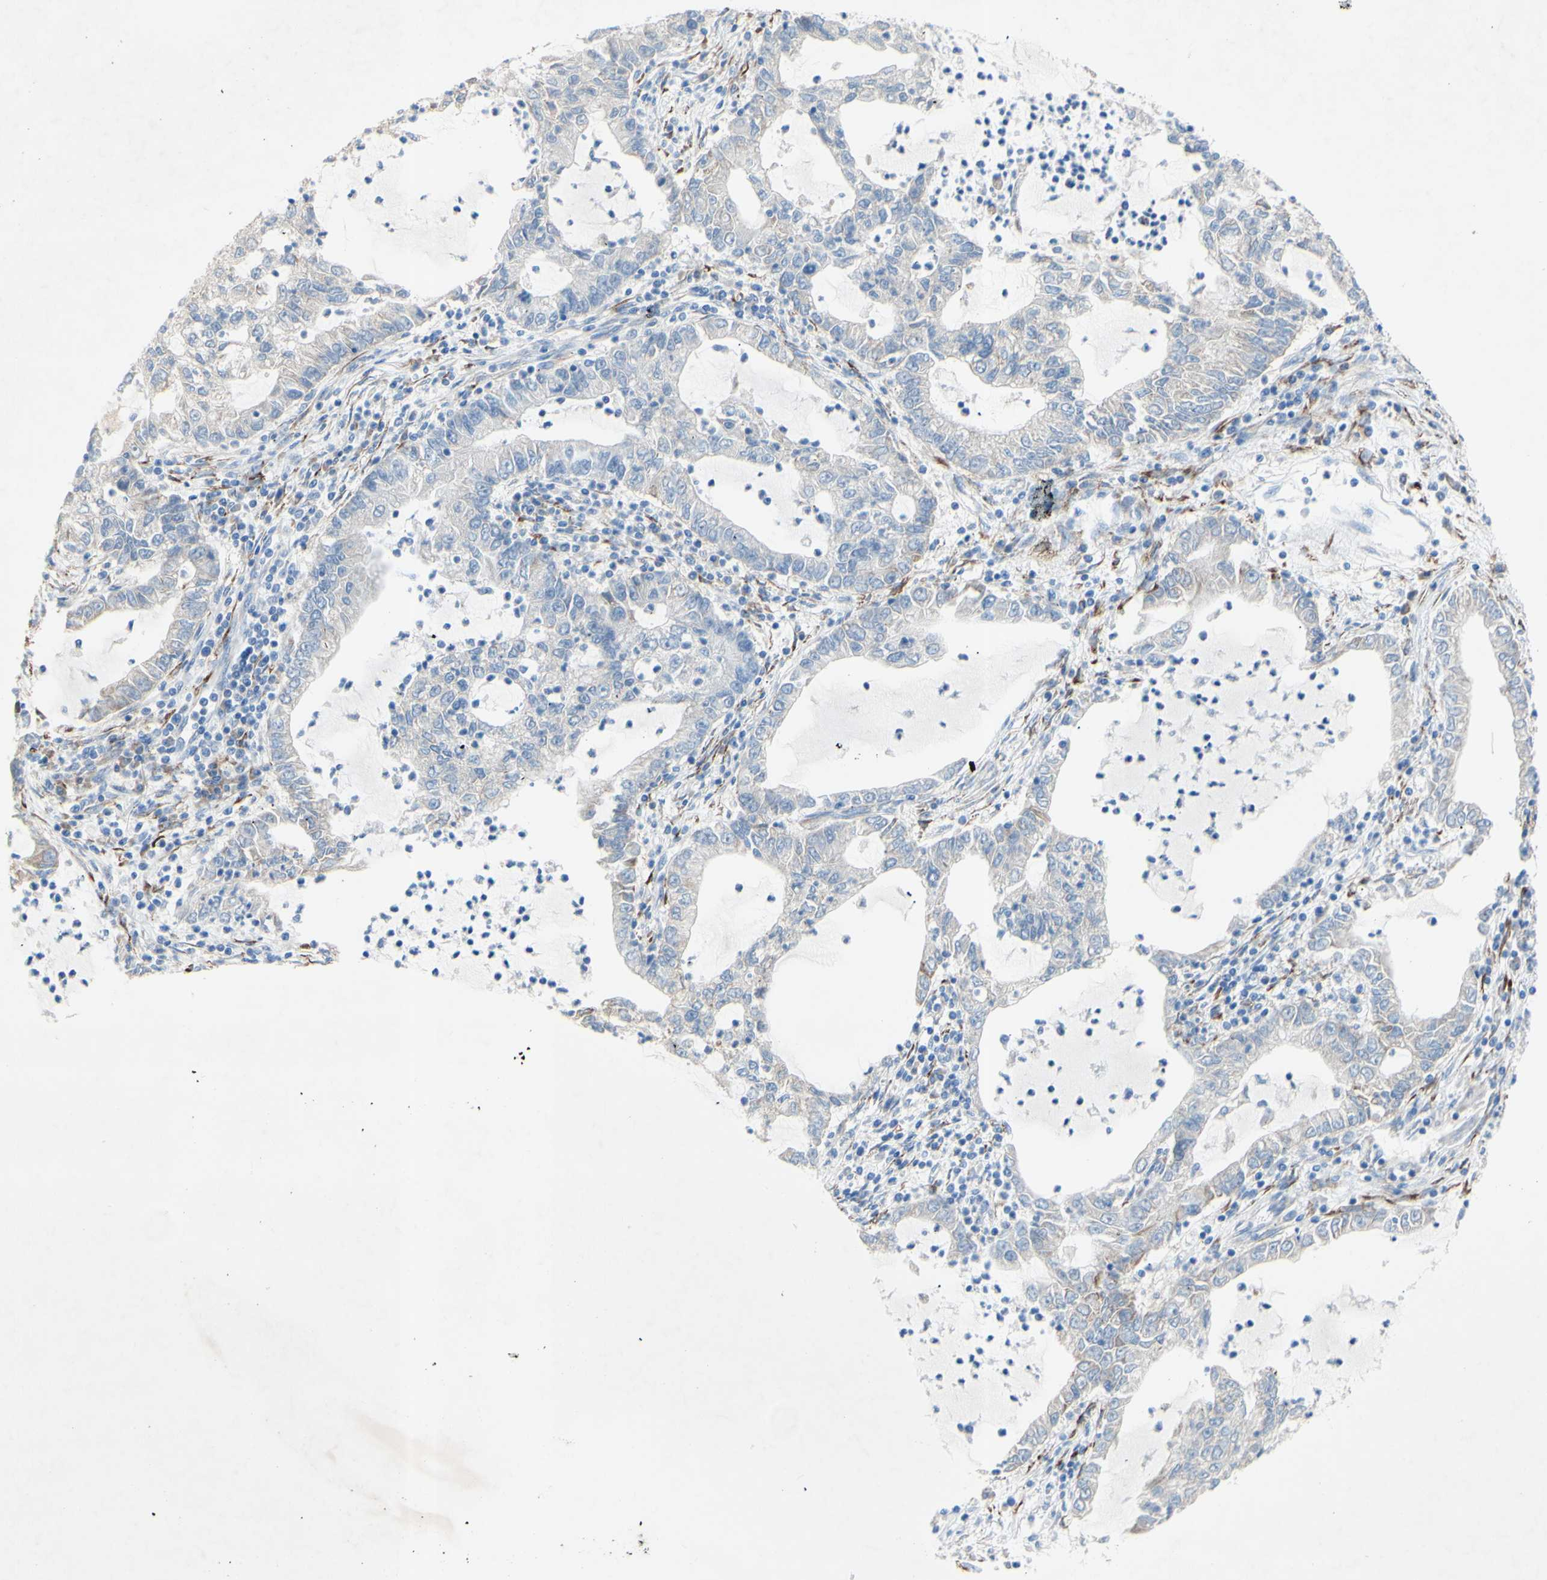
{"staining": {"intensity": "weak", "quantity": "25%-75%", "location": "cytoplasmic/membranous"}, "tissue": "lung cancer", "cell_type": "Tumor cells", "image_type": "cancer", "snomed": [{"axis": "morphology", "description": "Adenocarcinoma, NOS"}, {"axis": "topography", "description": "Lung"}], "caption": "Immunohistochemical staining of adenocarcinoma (lung) displays low levels of weak cytoplasmic/membranous staining in about 25%-75% of tumor cells. The staining was performed using DAB (3,3'-diaminobenzidine) to visualize the protein expression in brown, while the nuclei were stained in blue with hematoxylin (Magnification: 20x).", "gene": "TMIGD2", "patient": {"sex": "female", "age": 51}}